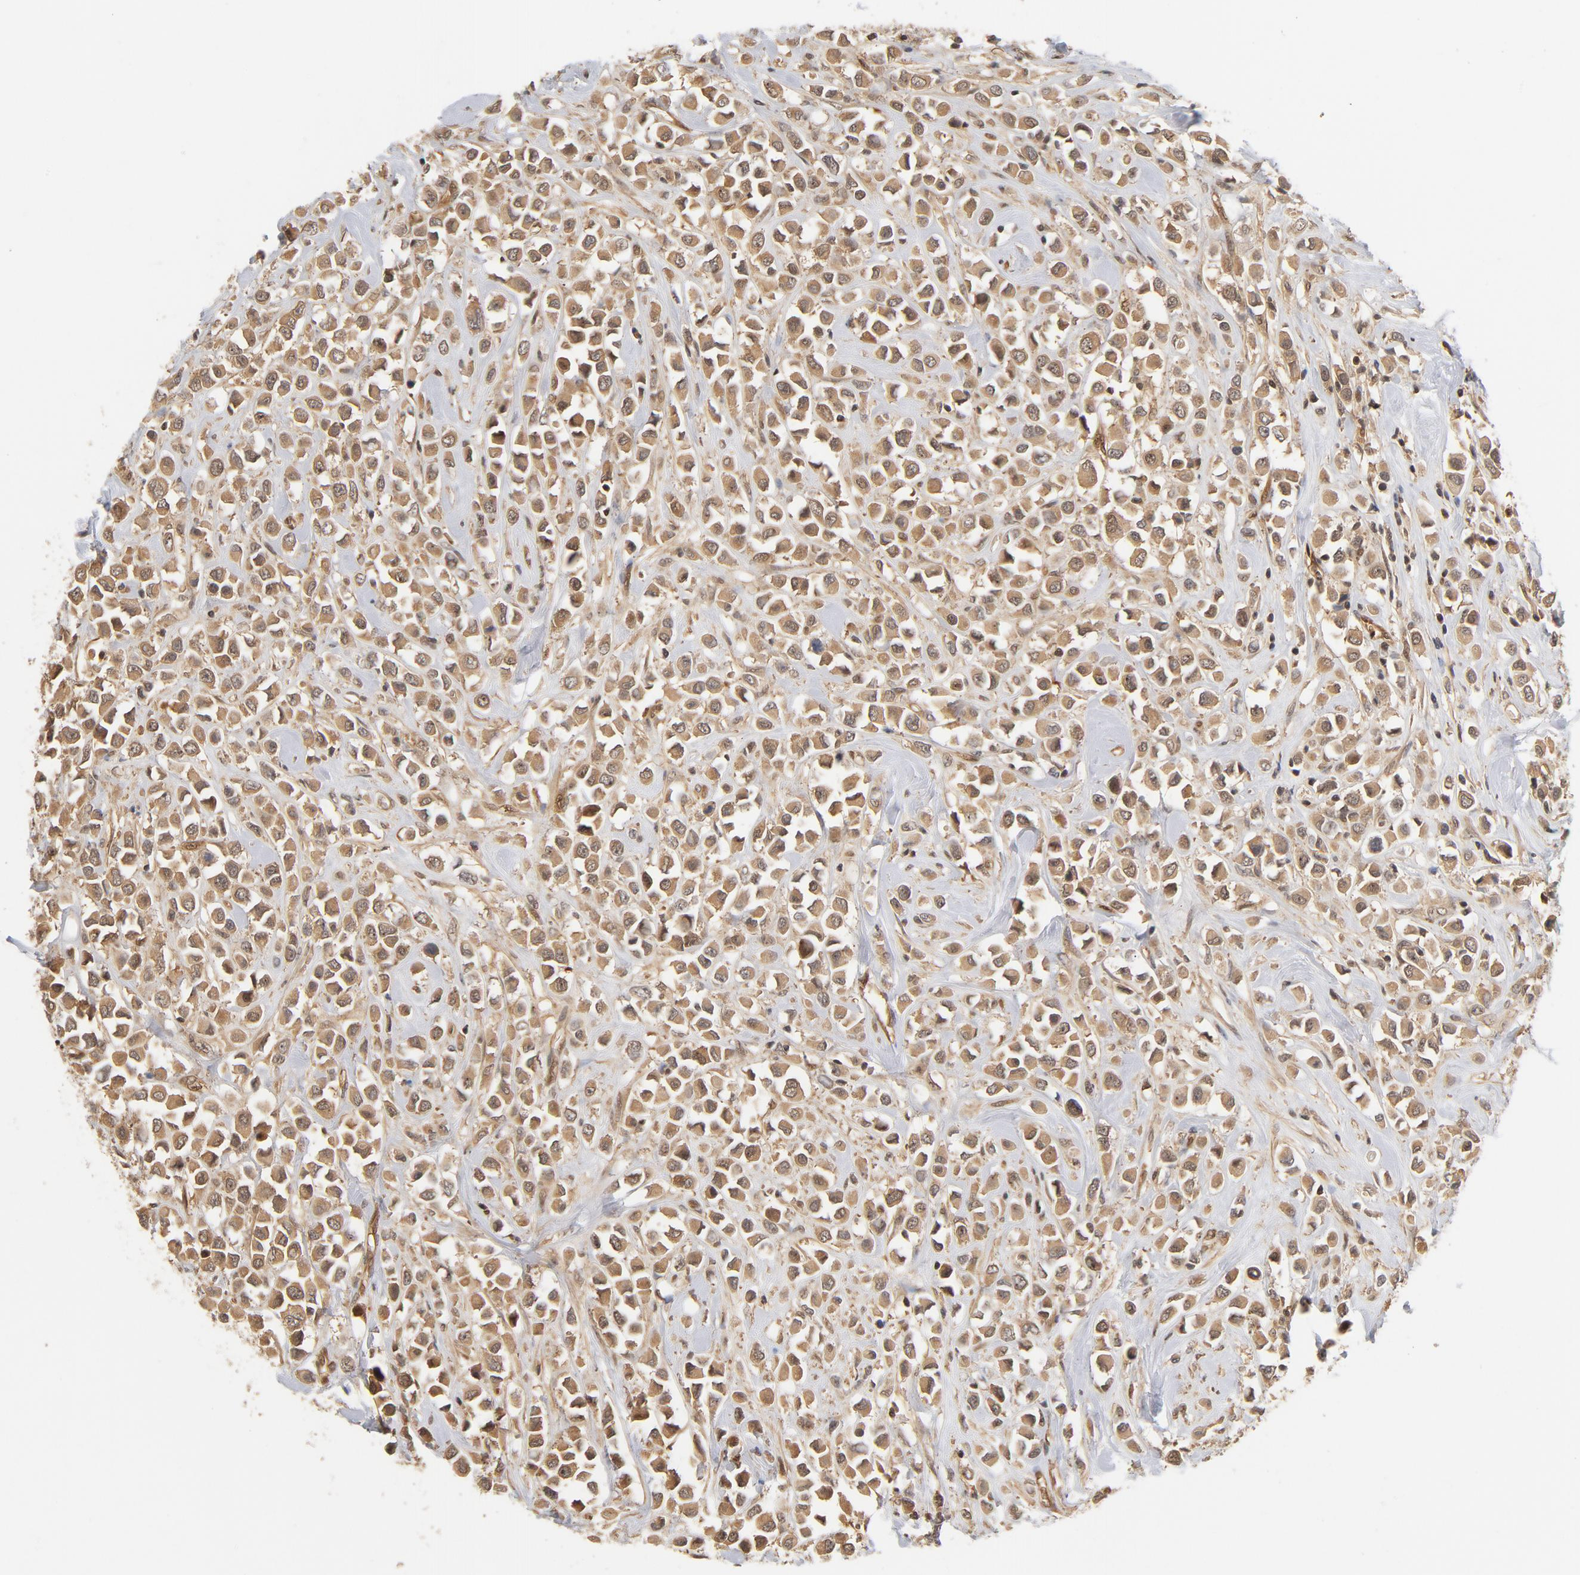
{"staining": {"intensity": "moderate", "quantity": ">75%", "location": "cytoplasmic/membranous"}, "tissue": "breast cancer", "cell_type": "Tumor cells", "image_type": "cancer", "snomed": [{"axis": "morphology", "description": "Duct carcinoma"}, {"axis": "topography", "description": "Breast"}], "caption": "Breast cancer (intraductal carcinoma) stained with a brown dye shows moderate cytoplasmic/membranous positive positivity in about >75% of tumor cells.", "gene": "CDC37", "patient": {"sex": "female", "age": 61}}